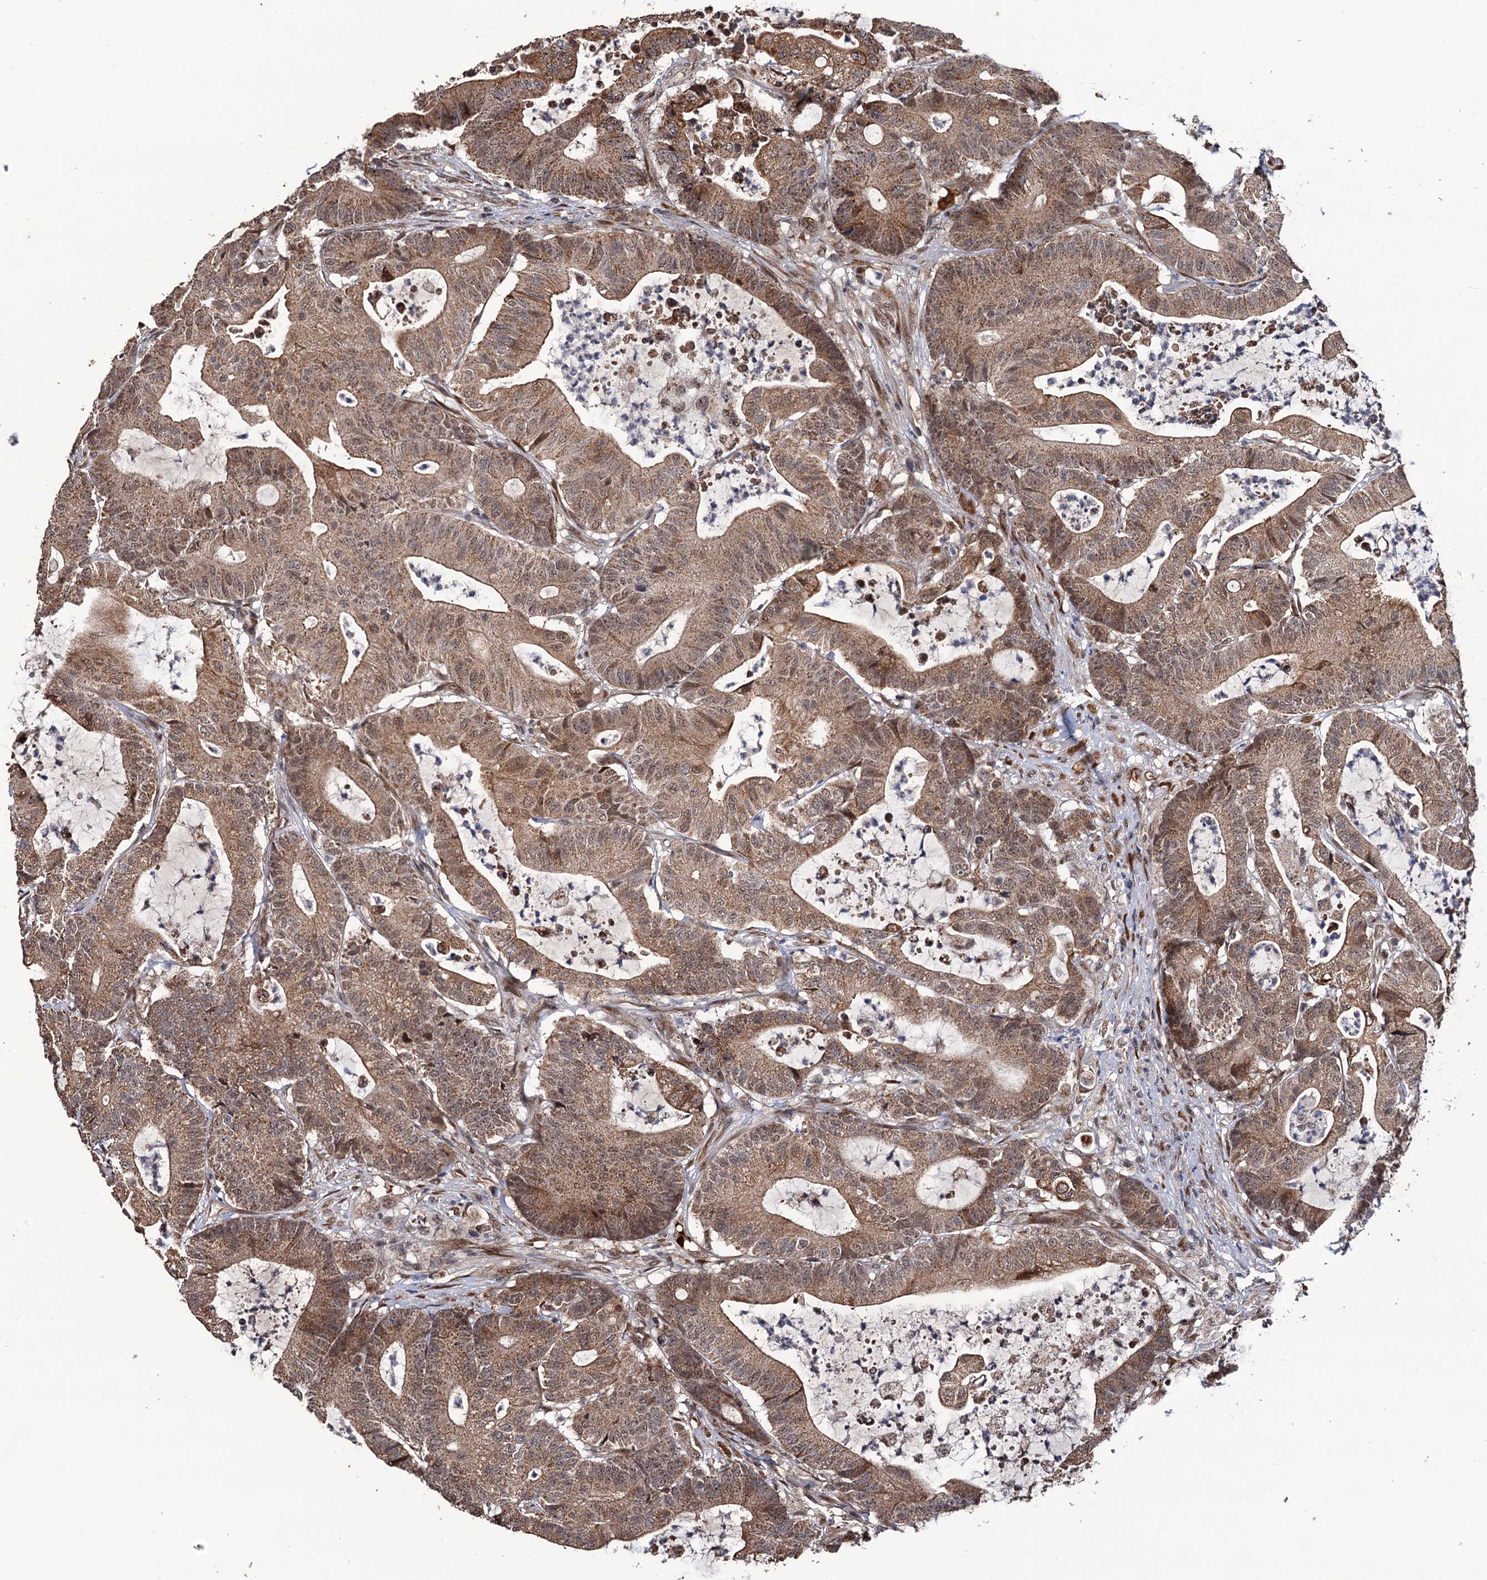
{"staining": {"intensity": "moderate", "quantity": ">75%", "location": "cytoplasmic/membranous,nuclear"}, "tissue": "colorectal cancer", "cell_type": "Tumor cells", "image_type": "cancer", "snomed": [{"axis": "morphology", "description": "Adenocarcinoma, NOS"}, {"axis": "topography", "description": "Colon"}], "caption": "This photomicrograph exhibits IHC staining of human colorectal cancer, with medium moderate cytoplasmic/membranous and nuclear expression in approximately >75% of tumor cells.", "gene": "LRRC63", "patient": {"sex": "female", "age": 84}}